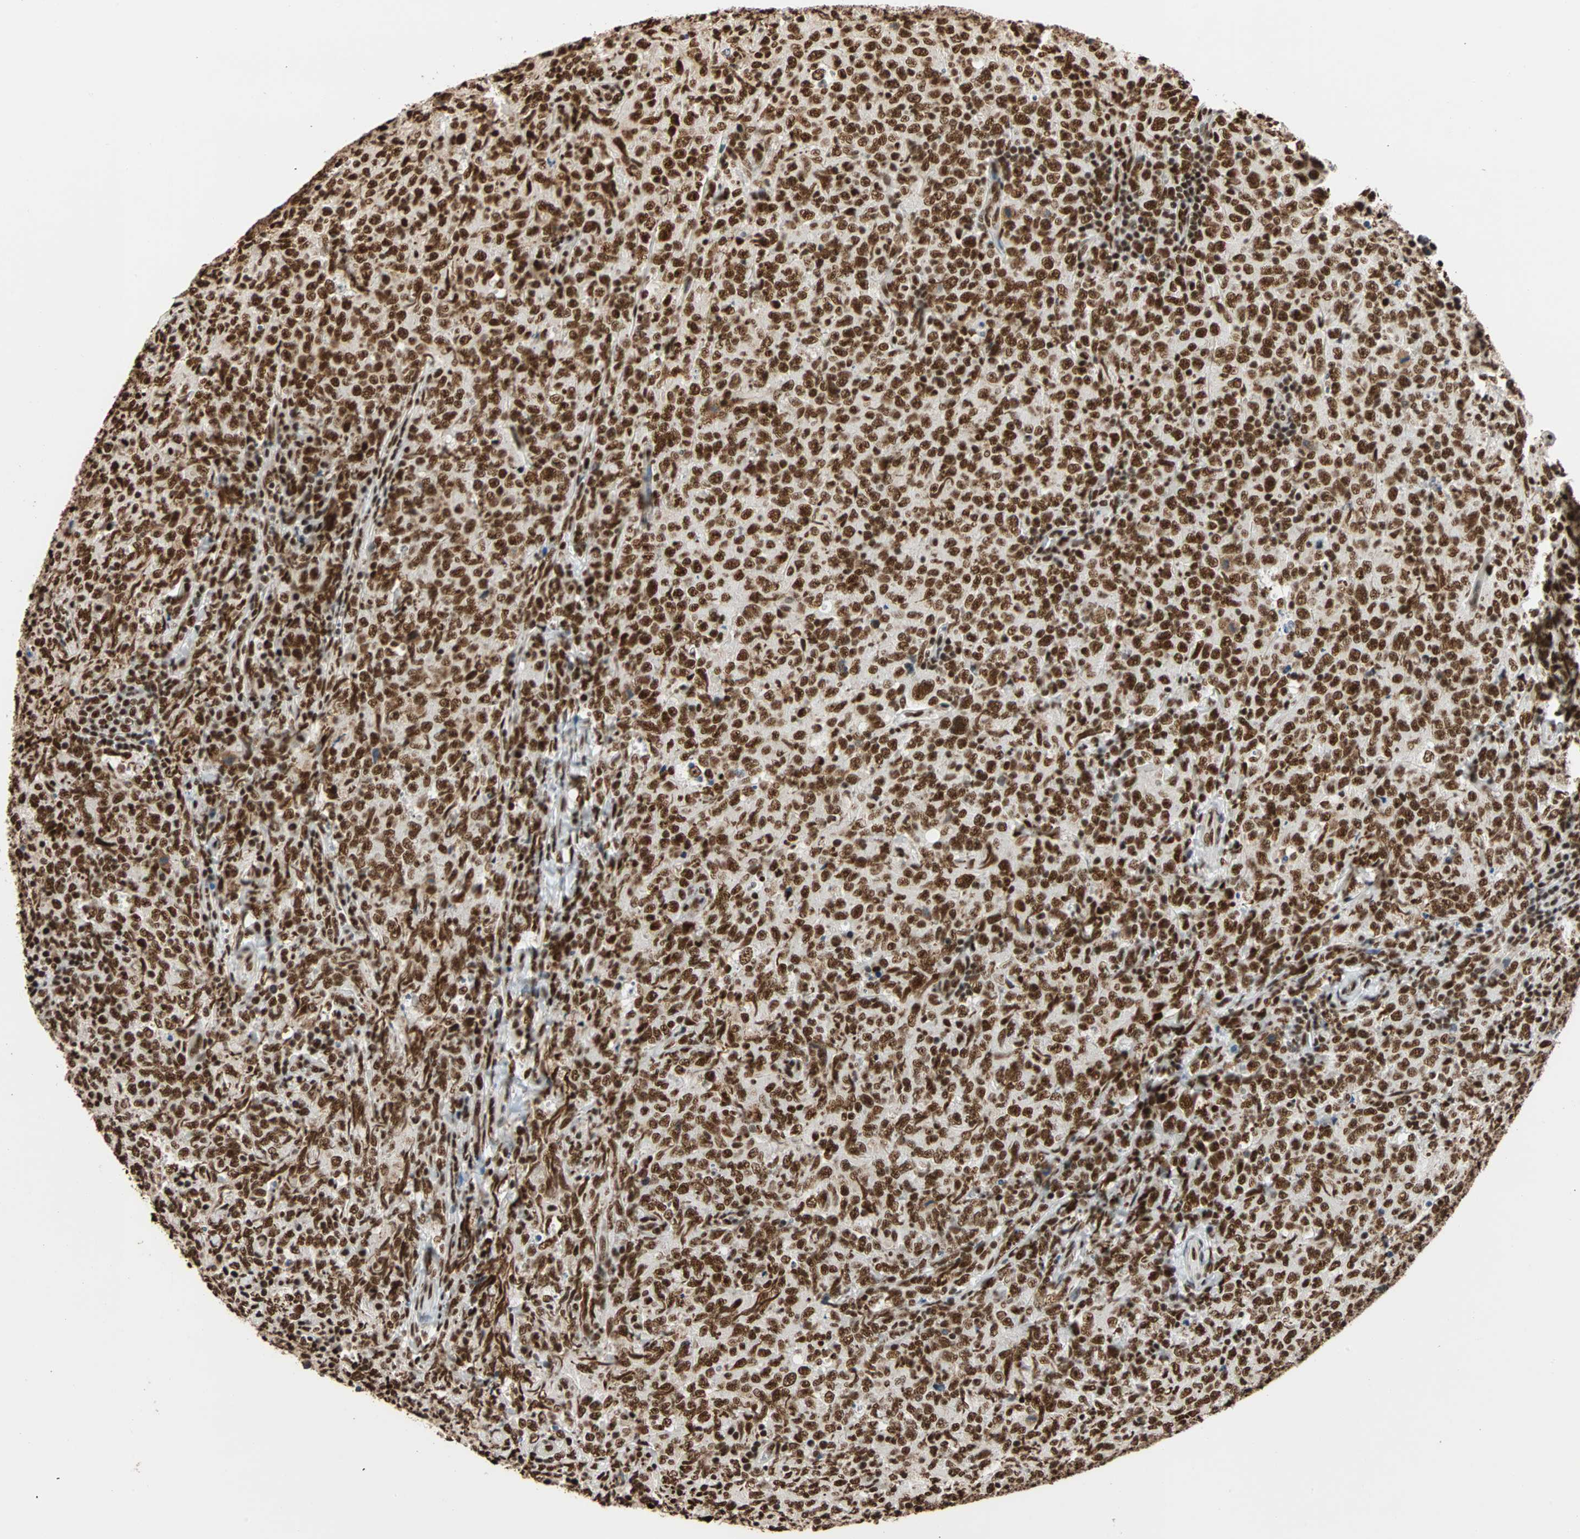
{"staining": {"intensity": "strong", "quantity": ">75%", "location": "nuclear"}, "tissue": "lymphoma", "cell_type": "Tumor cells", "image_type": "cancer", "snomed": [{"axis": "morphology", "description": "Malignant lymphoma, non-Hodgkin's type, High grade"}, {"axis": "topography", "description": "Tonsil"}], "caption": "This histopathology image shows immunohistochemistry staining of lymphoma, with high strong nuclear positivity in about >75% of tumor cells.", "gene": "ILF2", "patient": {"sex": "female", "age": 36}}